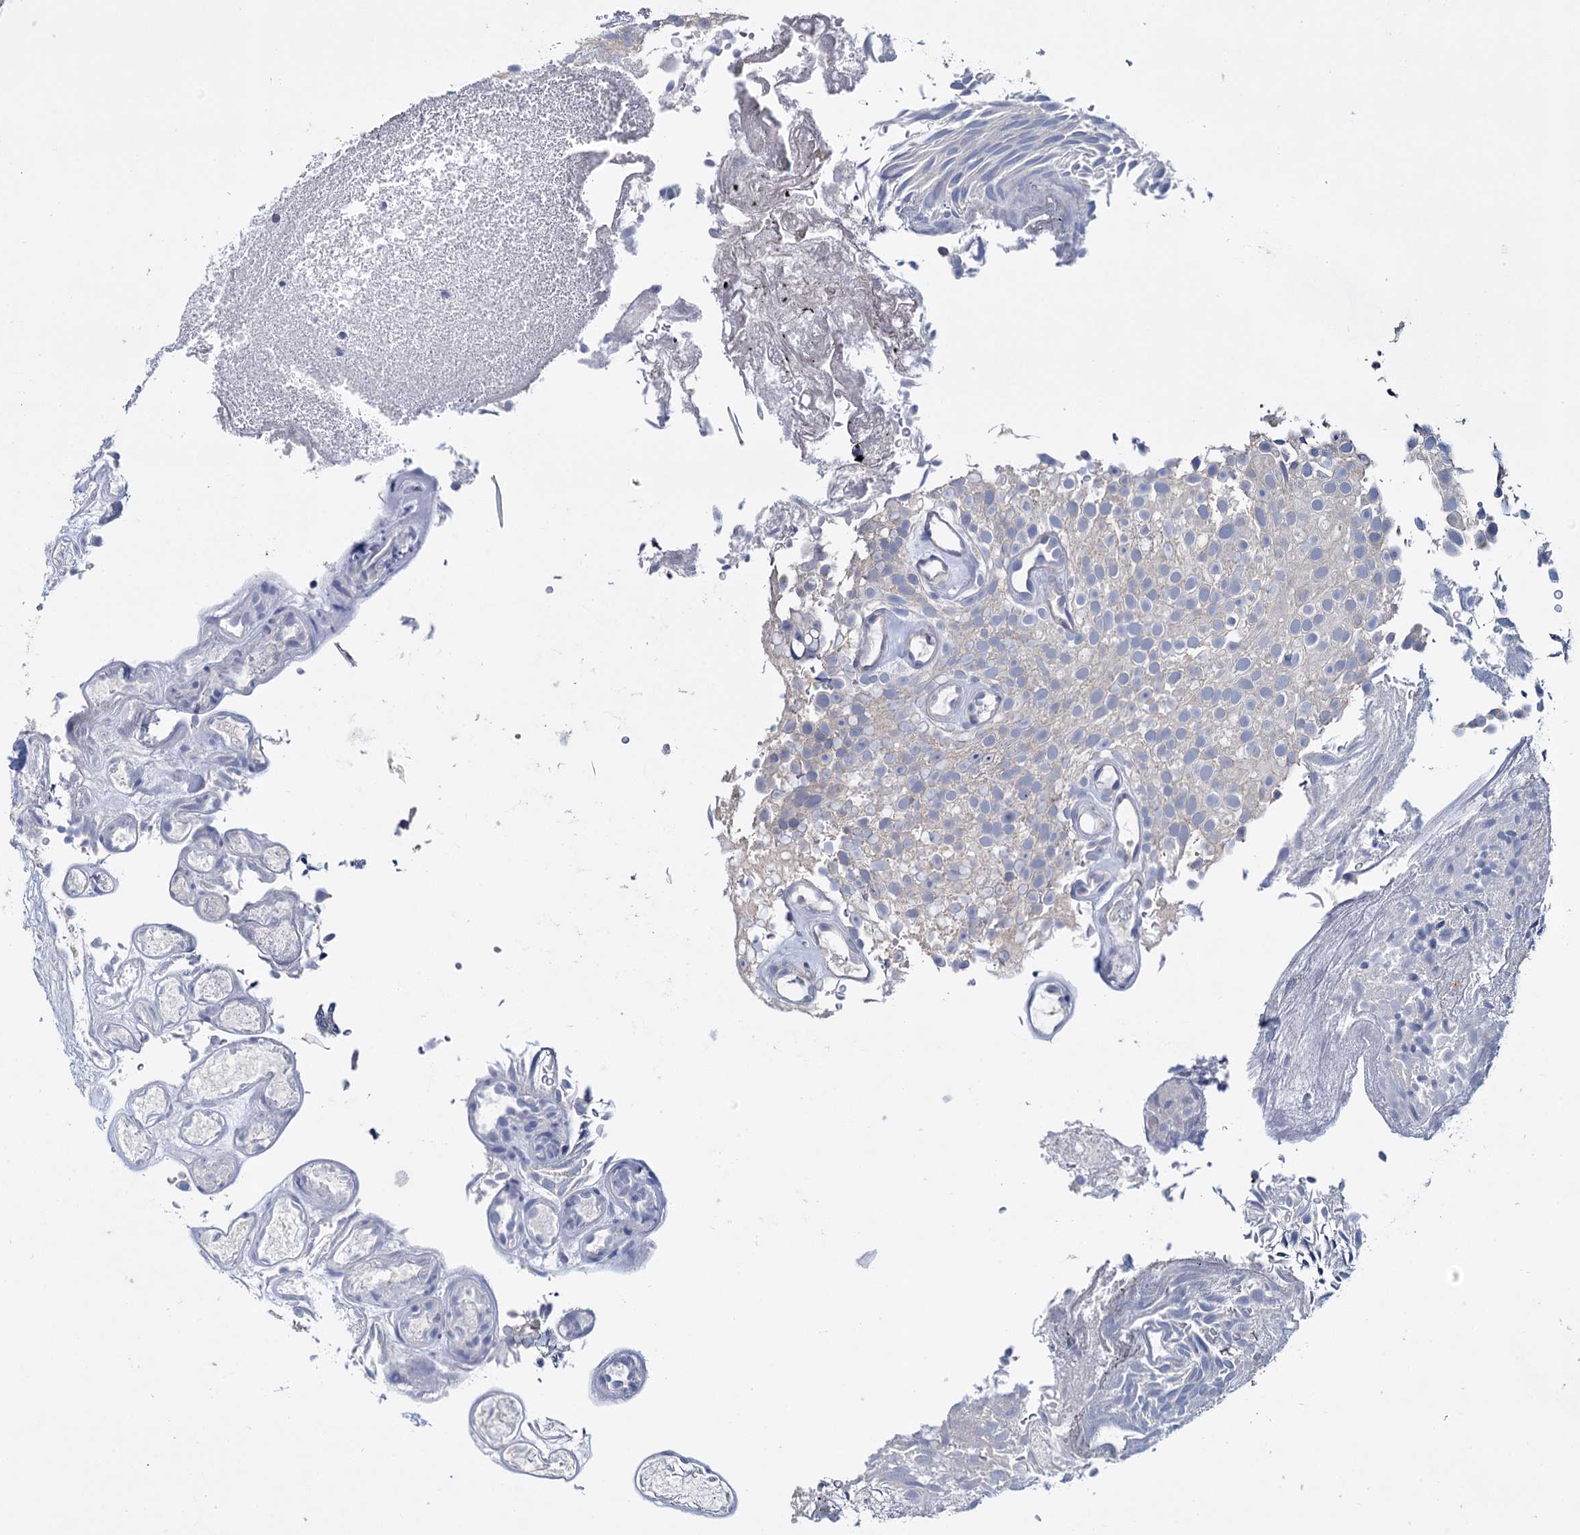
{"staining": {"intensity": "weak", "quantity": "<25%", "location": "cytoplasmic/membranous"}, "tissue": "urothelial cancer", "cell_type": "Tumor cells", "image_type": "cancer", "snomed": [{"axis": "morphology", "description": "Urothelial carcinoma, Low grade"}, {"axis": "topography", "description": "Urinary bladder"}], "caption": "DAB immunohistochemical staining of human low-grade urothelial carcinoma exhibits no significant staining in tumor cells.", "gene": "GSTM2", "patient": {"sex": "male", "age": 78}}